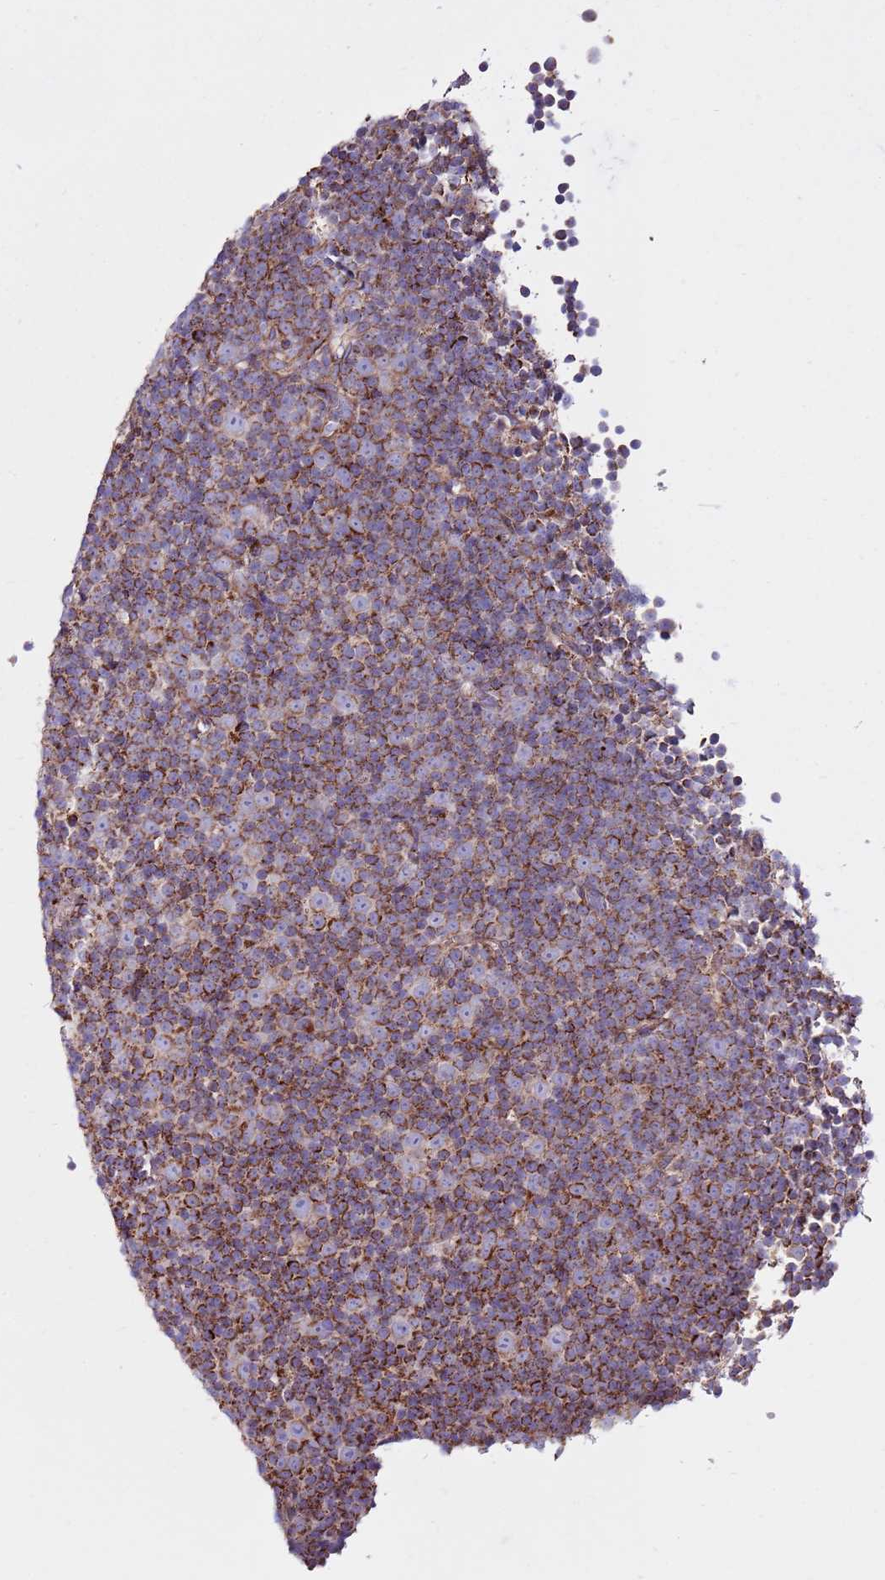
{"staining": {"intensity": "strong", "quantity": "25%-75%", "location": "cytoplasmic/membranous"}, "tissue": "lymphoma", "cell_type": "Tumor cells", "image_type": "cancer", "snomed": [{"axis": "morphology", "description": "Malignant lymphoma, non-Hodgkin's type, Low grade"}, {"axis": "topography", "description": "Lymph node"}], "caption": "Lymphoma stained for a protein reveals strong cytoplasmic/membranous positivity in tumor cells.", "gene": "HECTD4", "patient": {"sex": "female", "age": 67}}